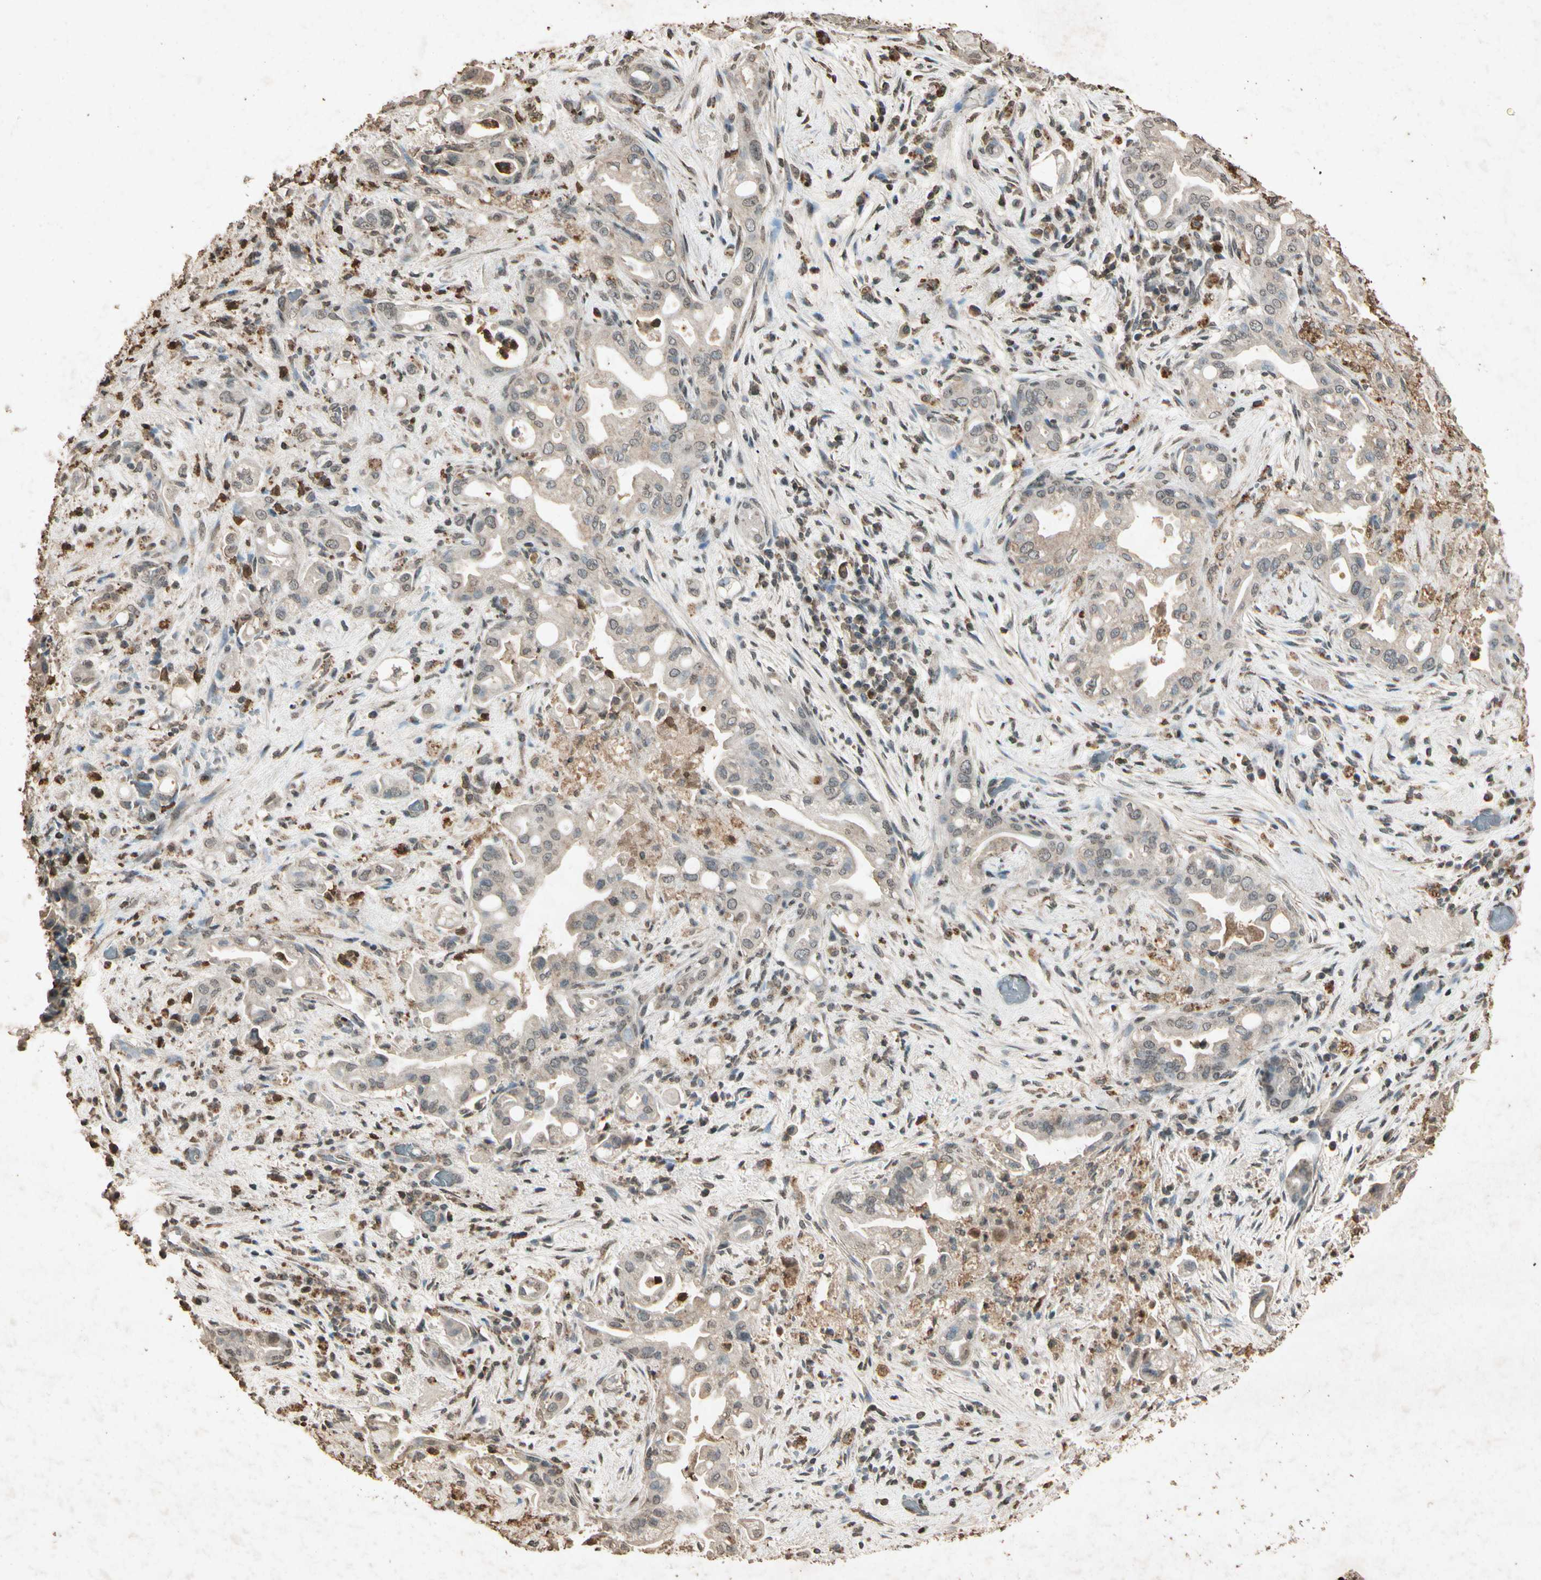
{"staining": {"intensity": "weak", "quantity": "25%-75%", "location": "cytoplasmic/membranous"}, "tissue": "liver cancer", "cell_type": "Tumor cells", "image_type": "cancer", "snomed": [{"axis": "morphology", "description": "Cholangiocarcinoma"}, {"axis": "topography", "description": "Liver"}], "caption": "The micrograph reveals immunohistochemical staining of liver cholangiocarcinoma. There is weak cytoplasmic/membranous positivity is appreciated in approximately 25%-75% of tumor cells.", "gene": "GC", "patient": {"sex": "female", "age": 68}}